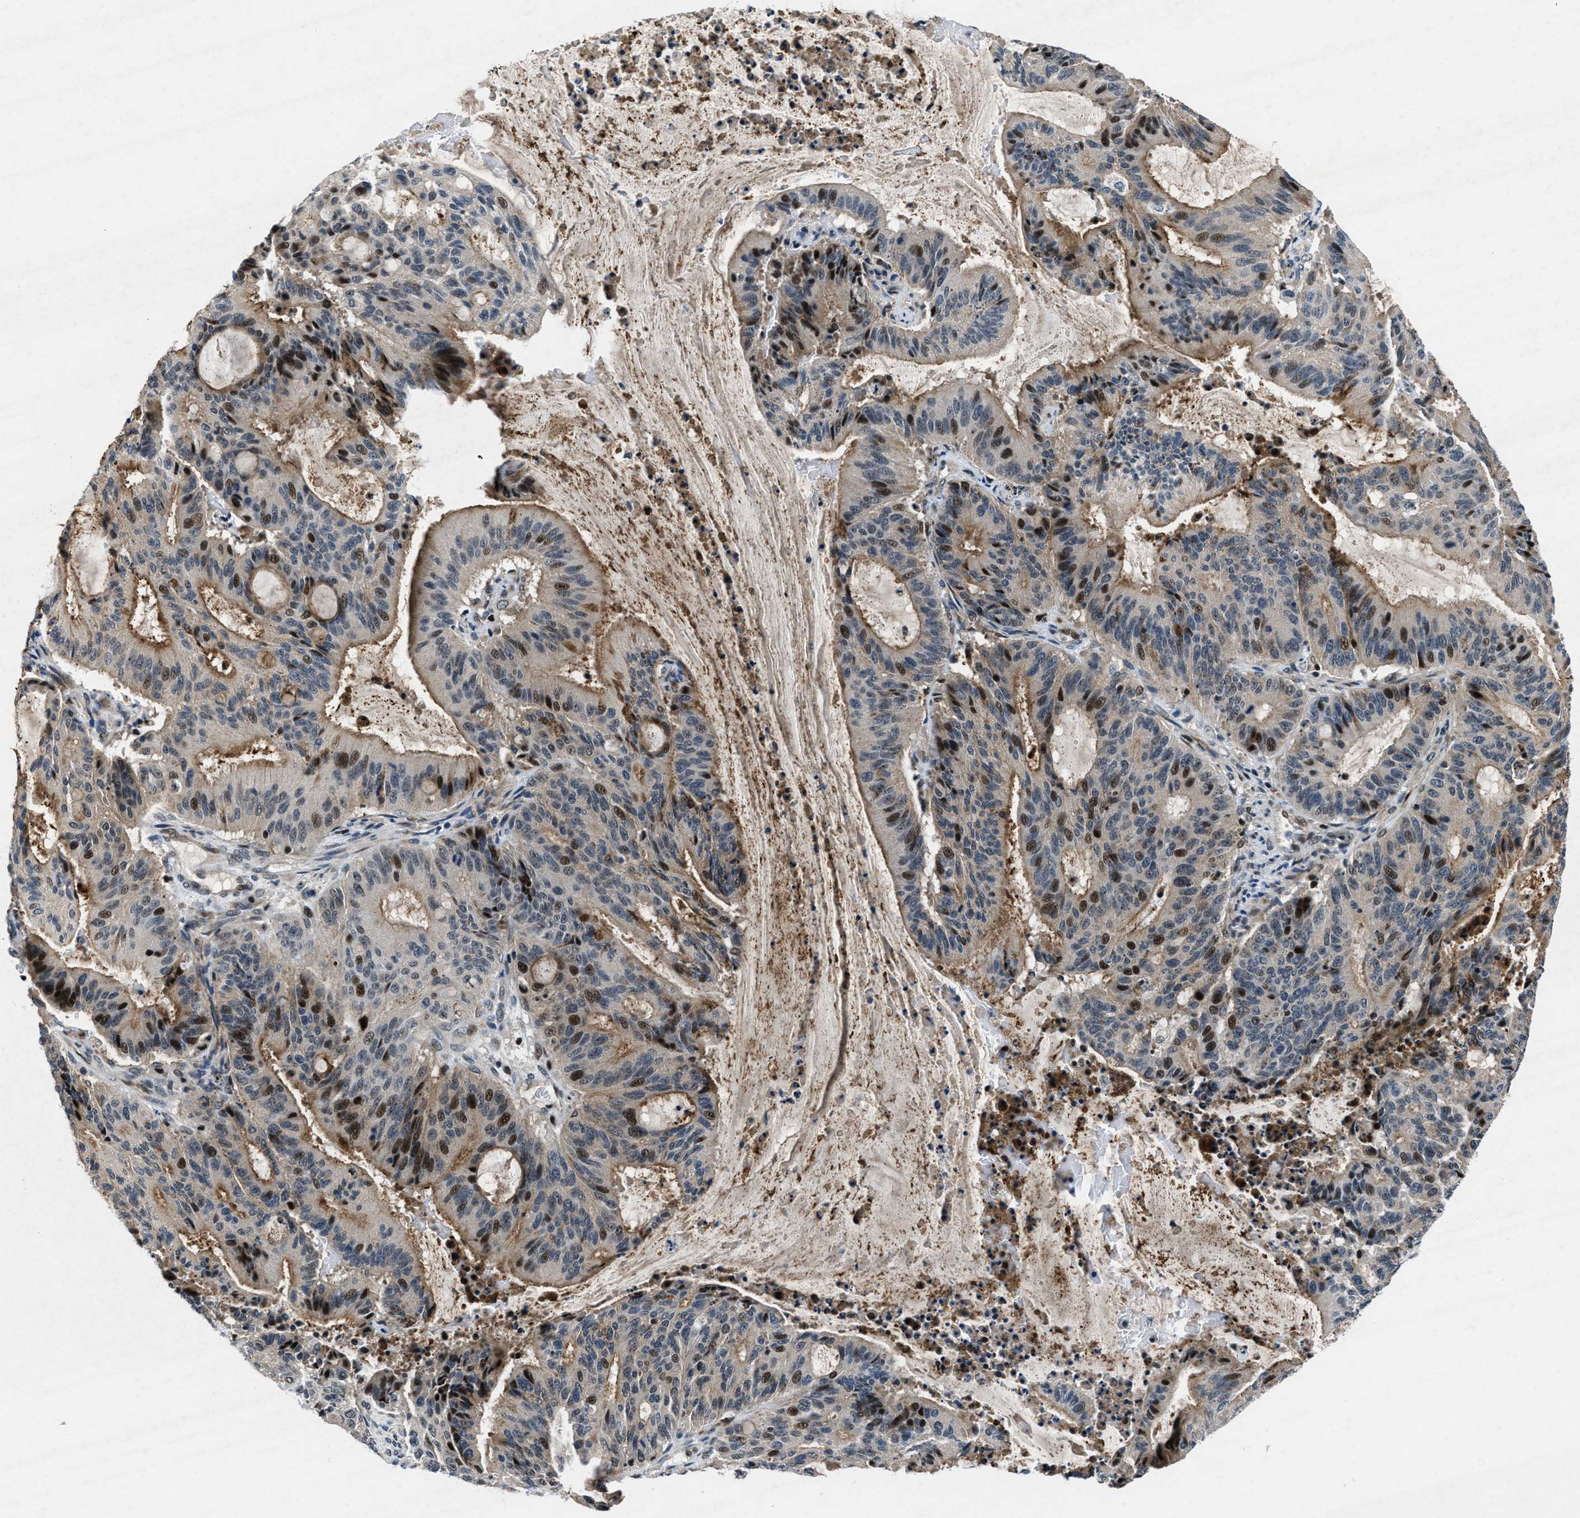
{"staining": {"intensity": "moderate", "quantity": "25%-75%", "location": "nuclear"}, "tissue": "liver cancer", "cell_type": "Tumor cells", "image_type": "cancer", "snomed": [{"axis": "morphology", "description": "Normal tissue, NOS"}, {"axis": "morphology", "description": "Cholangiocarcinoma"}, {"axis": "topography", "description": "Liver"}, {"axis": "topography", "description": "Peripheral nerve tissue"}], "caption": "Cholangiocarcinoma (liver) stained with a protein marker displays moderate staining in tumor cells.", "gene": "PHLDA1", "patient": {"sex": "female", "age": 73}}